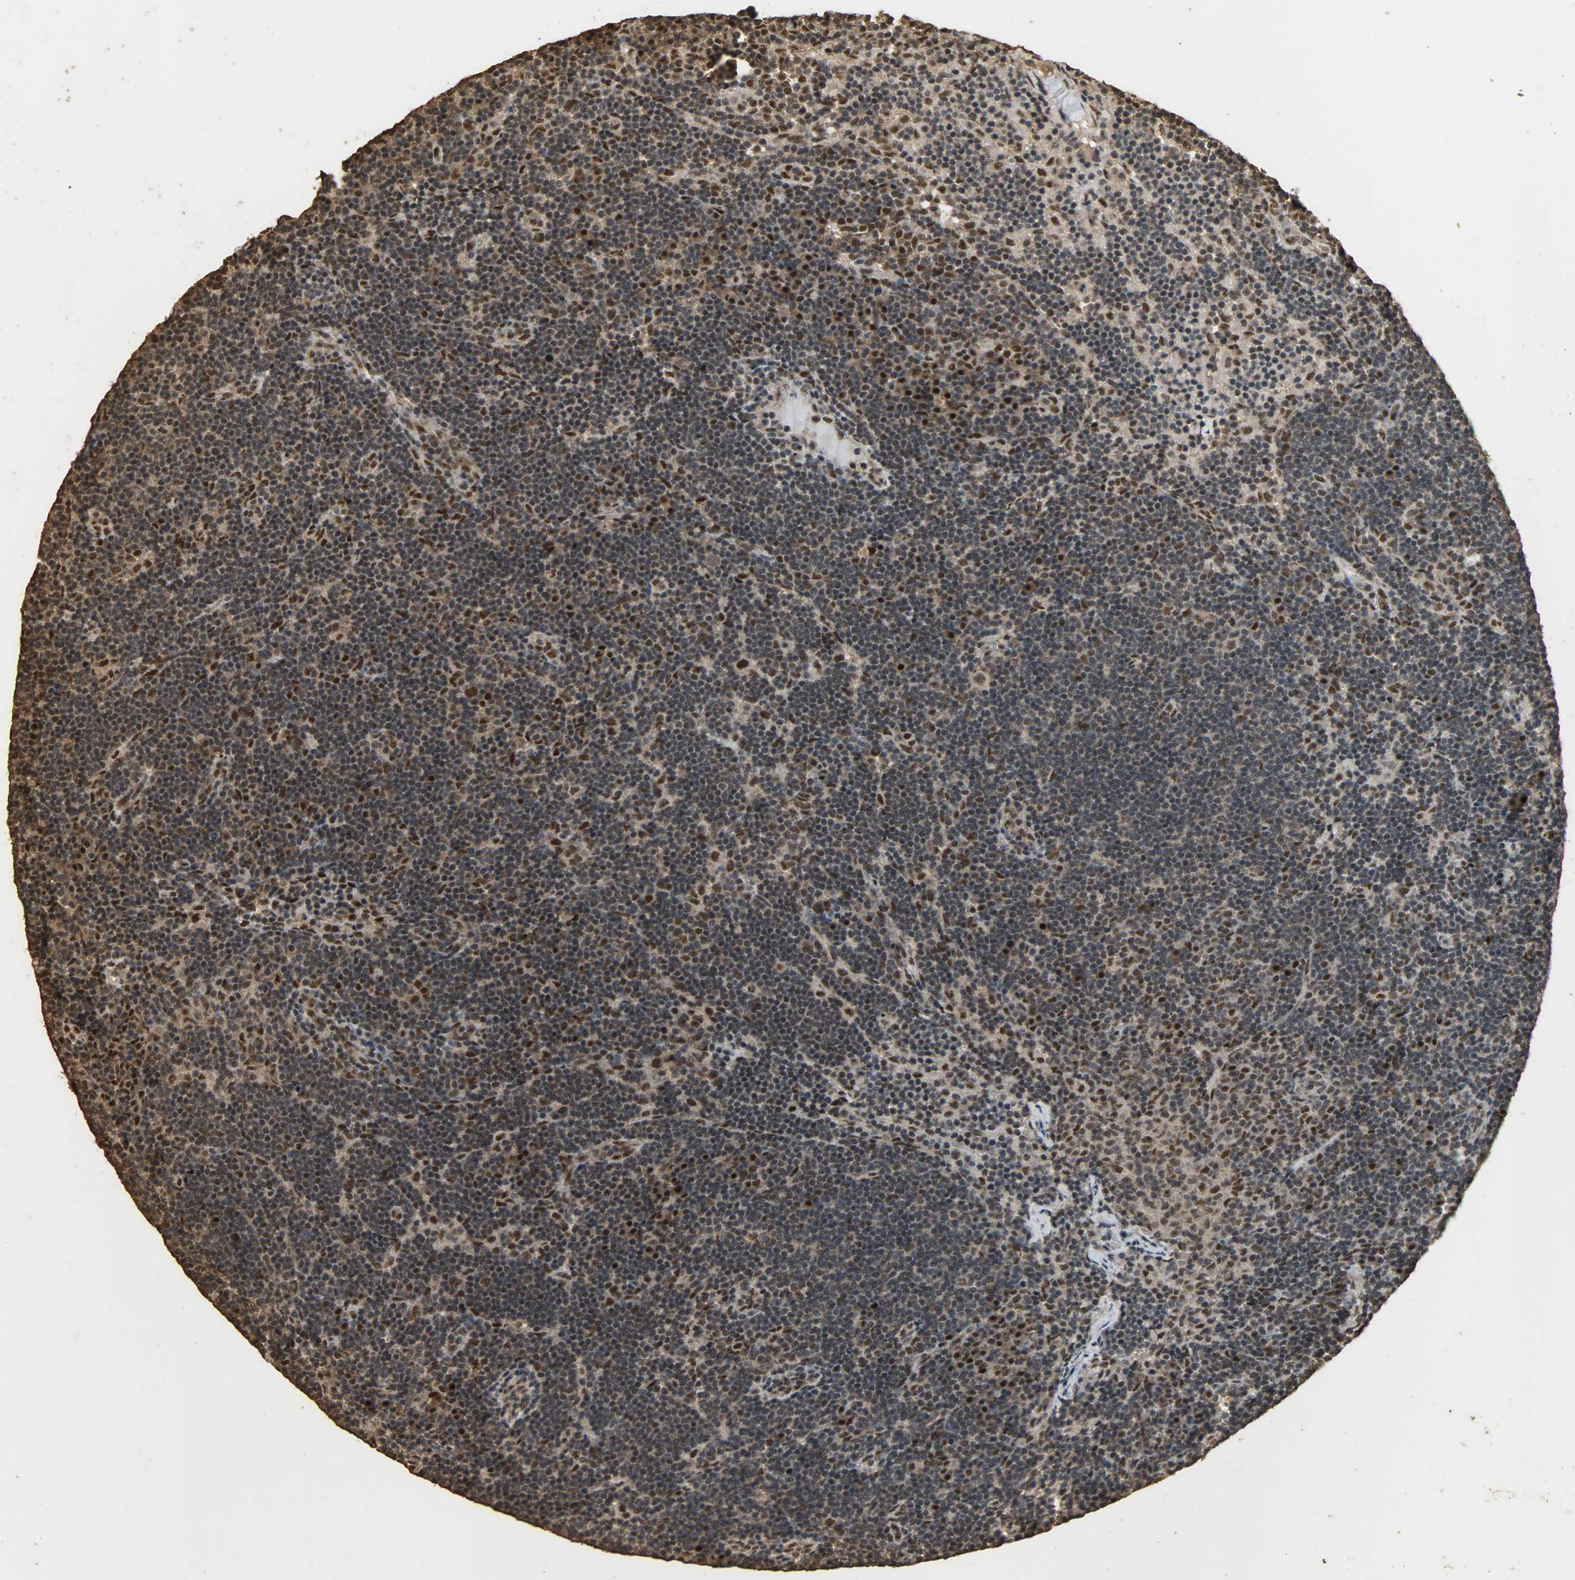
{"staining": {"intensity": "moderate", "quantity": ">75%", "location": "cytoplasmic/membranous,nuclear"}, "tissue": "lymph node", "cell_type": "Germinal center cells", "image_type": "normal", "snomed": [{"axis": "morphology", "description": "Normal tissue, NOS"}, {"axis": "morphology", "description": "Squamous cell carcinoma, metastatic, NOS"}, {"axis": "topography", "description": "Lymph node"}], "caption": "Immunohistochemistry photomicrograph of normal human lymph node stained for a protein (brown), which demonstrates medium levels of moderate cytoplasmic/membranous,nuclear positivity in about >75% of germinal center cells.", "gene": "CCNT2", "patient": {"sex": "female", "age": 53}}